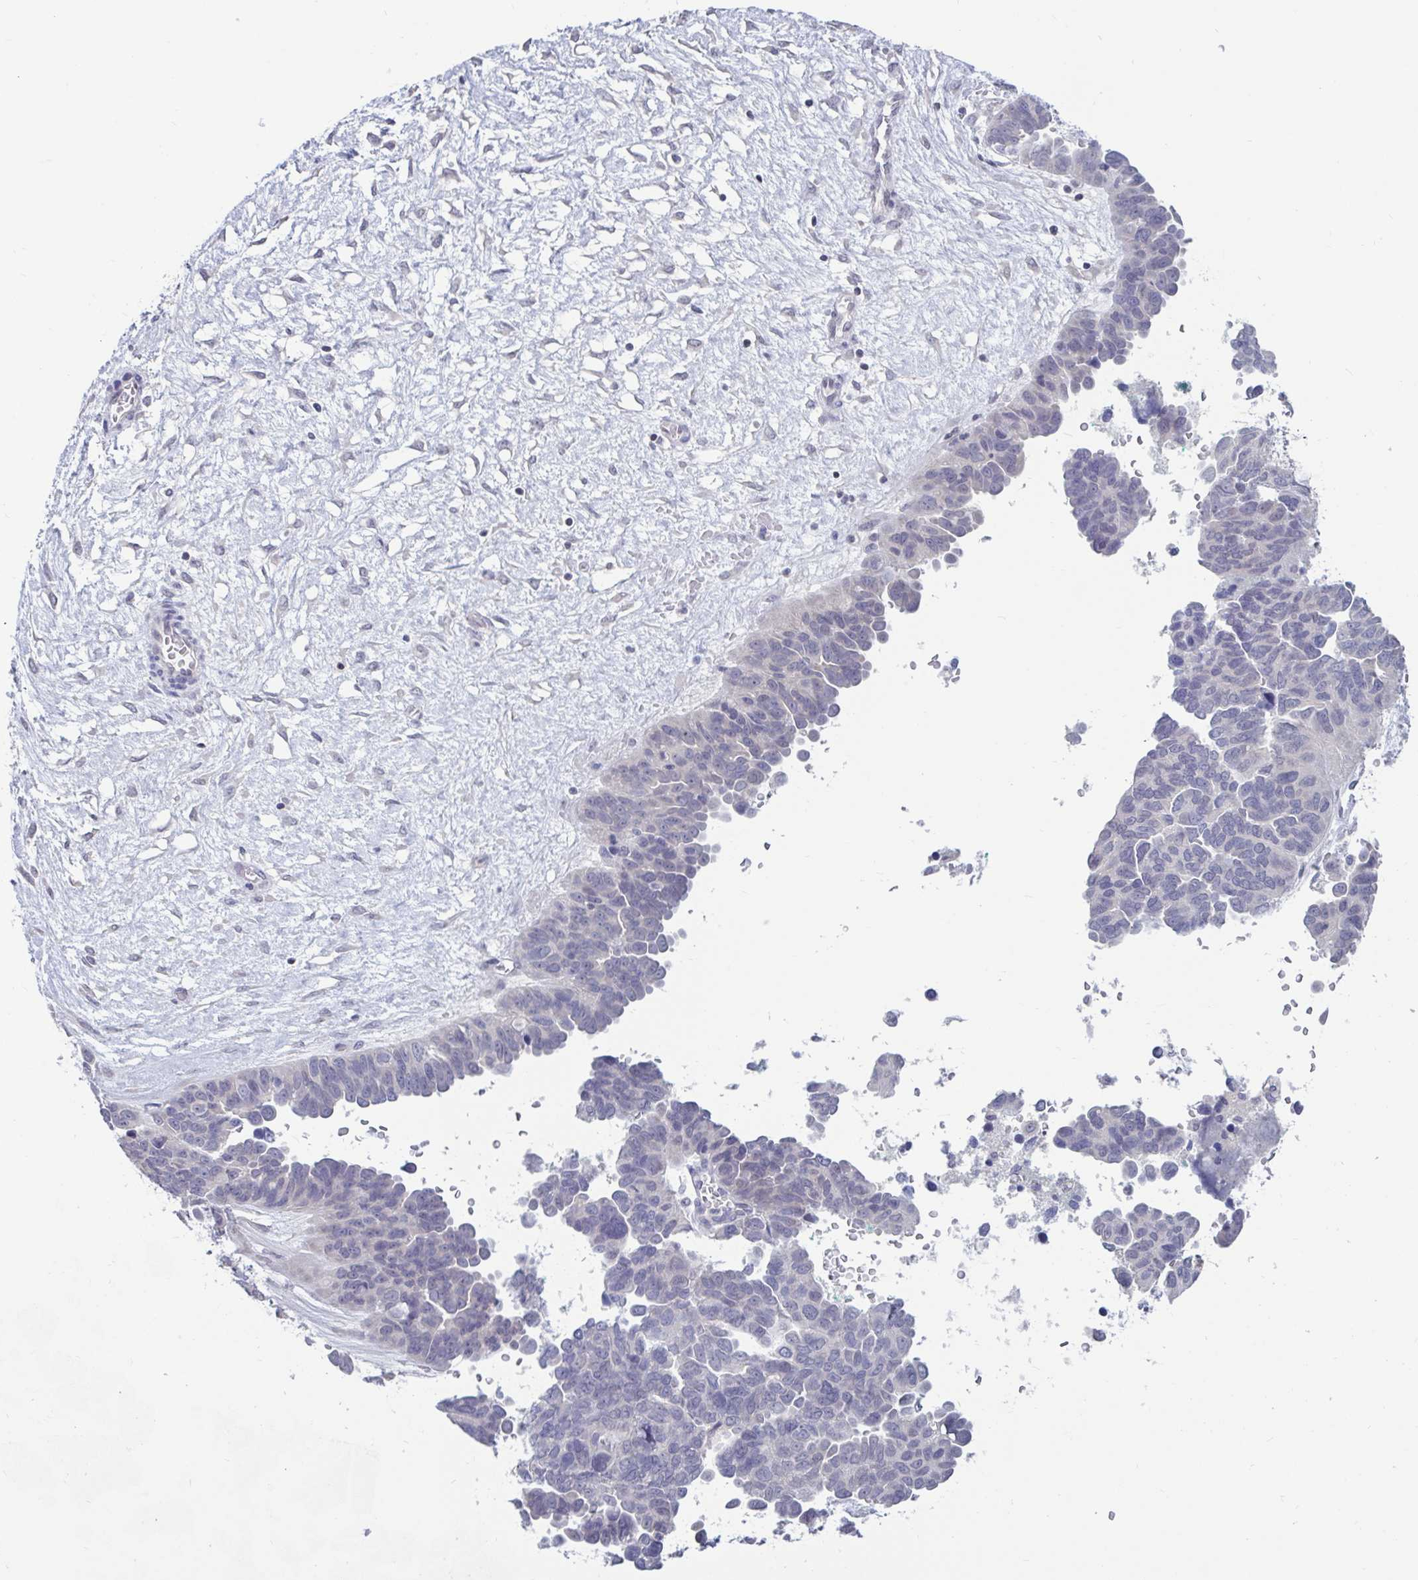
{"staining": {"intensity": "negative", "quantity": "none", "location": "none"}, "tissue": "ovarian cancer", "cell_type": "Tumor cells", "image_type": "cancer", "snomed": [{"axis": "morphology", "description": "Cystadenocarcinoma, serous, NOS"}, {"axis": "topography", "description": "Ovary"}], "caption": "A histopathology image of human ovarian serous cystadenocarcinoma is negative for staining in tumor cells. (DAB immunohistochemistry (IHC) visualized using brightfield microscopy, high magnification).", "gene": "ARPP19", "patient": {"sex": "female", "age": 64}}